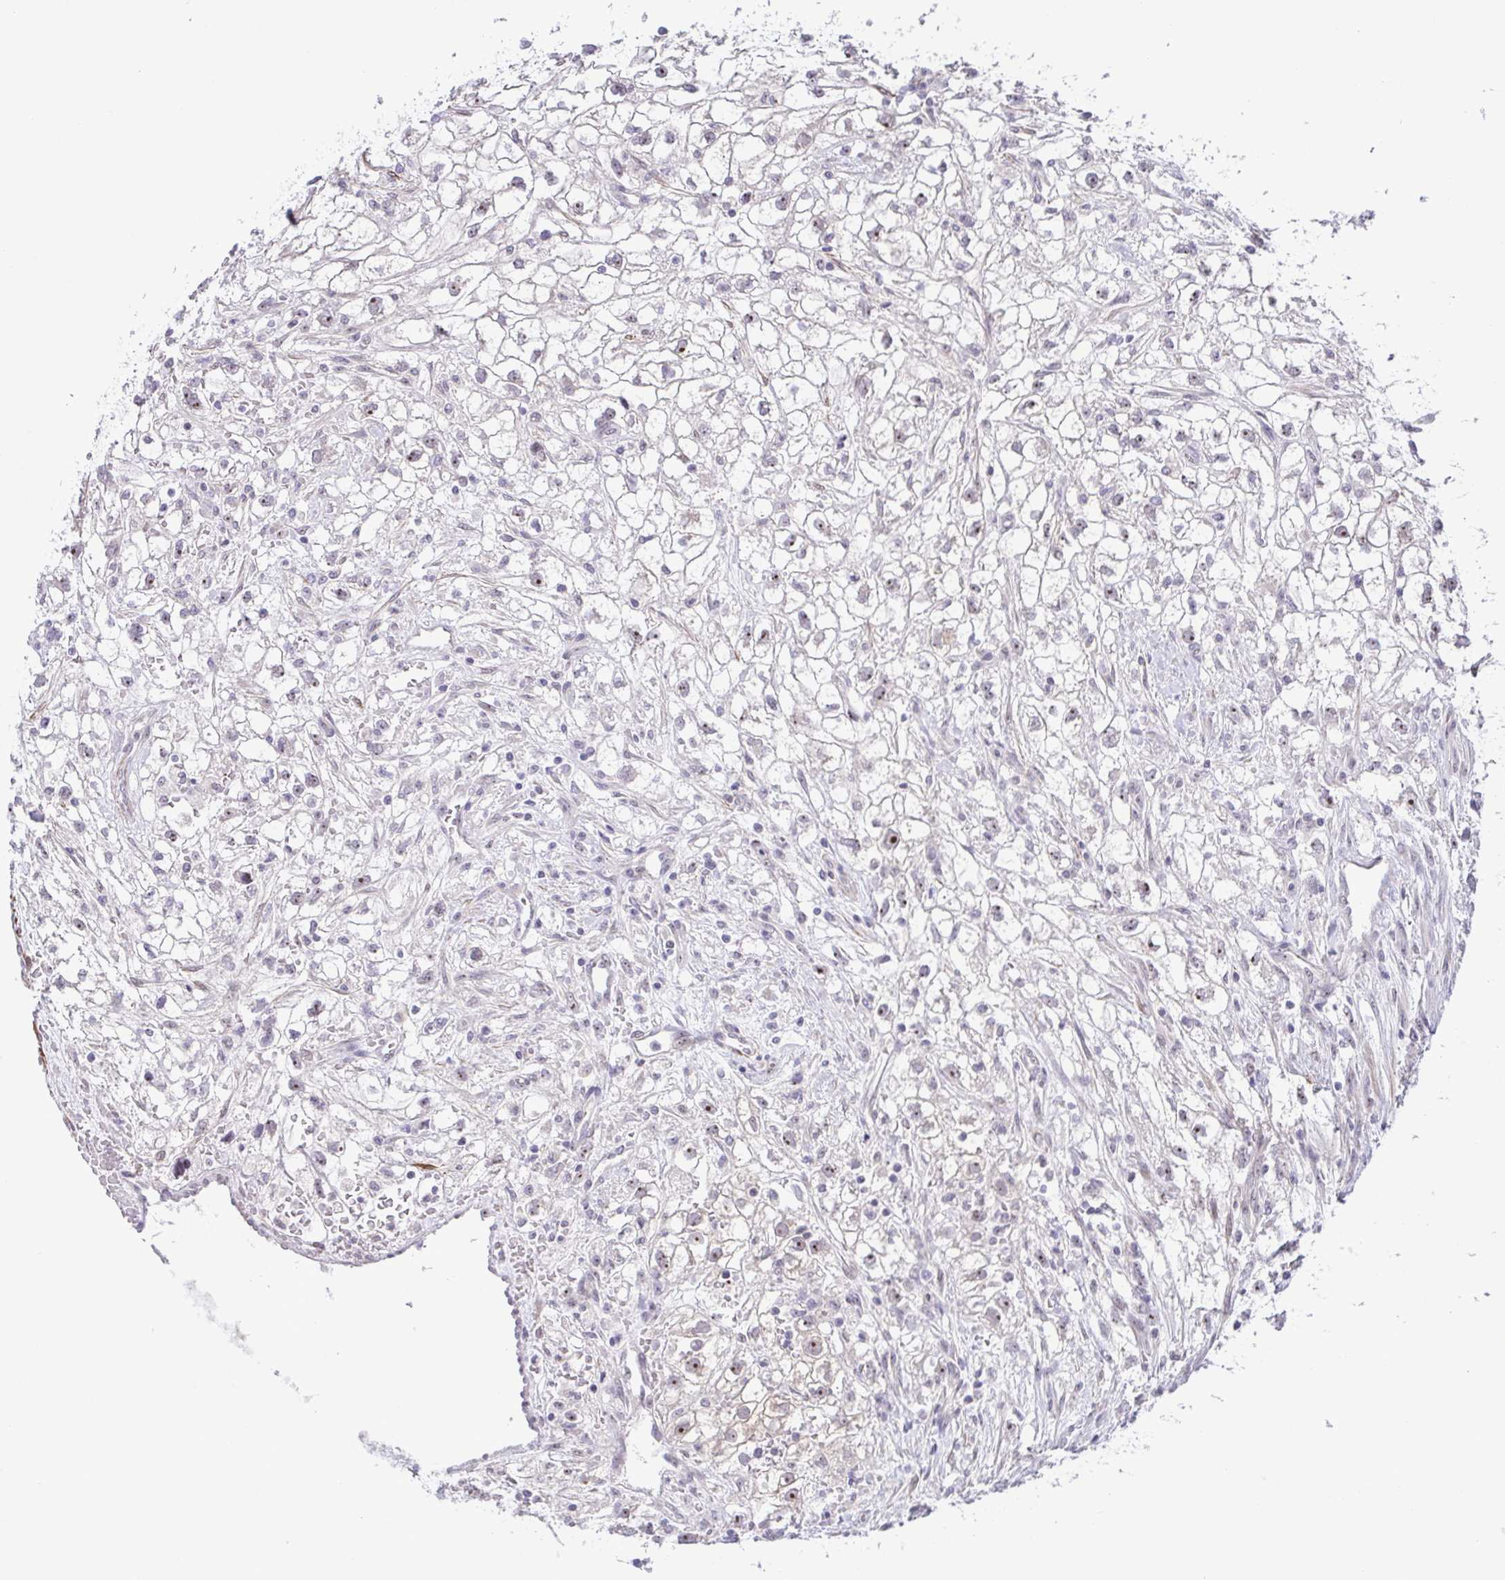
{"staining": {"intensity": "strong", "quantity": "25%-75%", "location": "nuclear"}, "tissue": "renal cancer", "cell_type": "Tumor cells", "image_type": "cancer", "snomed": [{"axis": "morphology", "description": "Adenocarcinoma, NOS"}, {"axis": "topography", "description": "Kidney"}], "caption": "Immunohistochemistry photomicrograph of adenocarcinoma (renal) stained for a protein (brown), which exhibits high levels of strong nuclear staining in approximately 25%-75% of tumor cells.", "gene": "RSL24D1", "patient": {"sex": "male", "age": 59}}